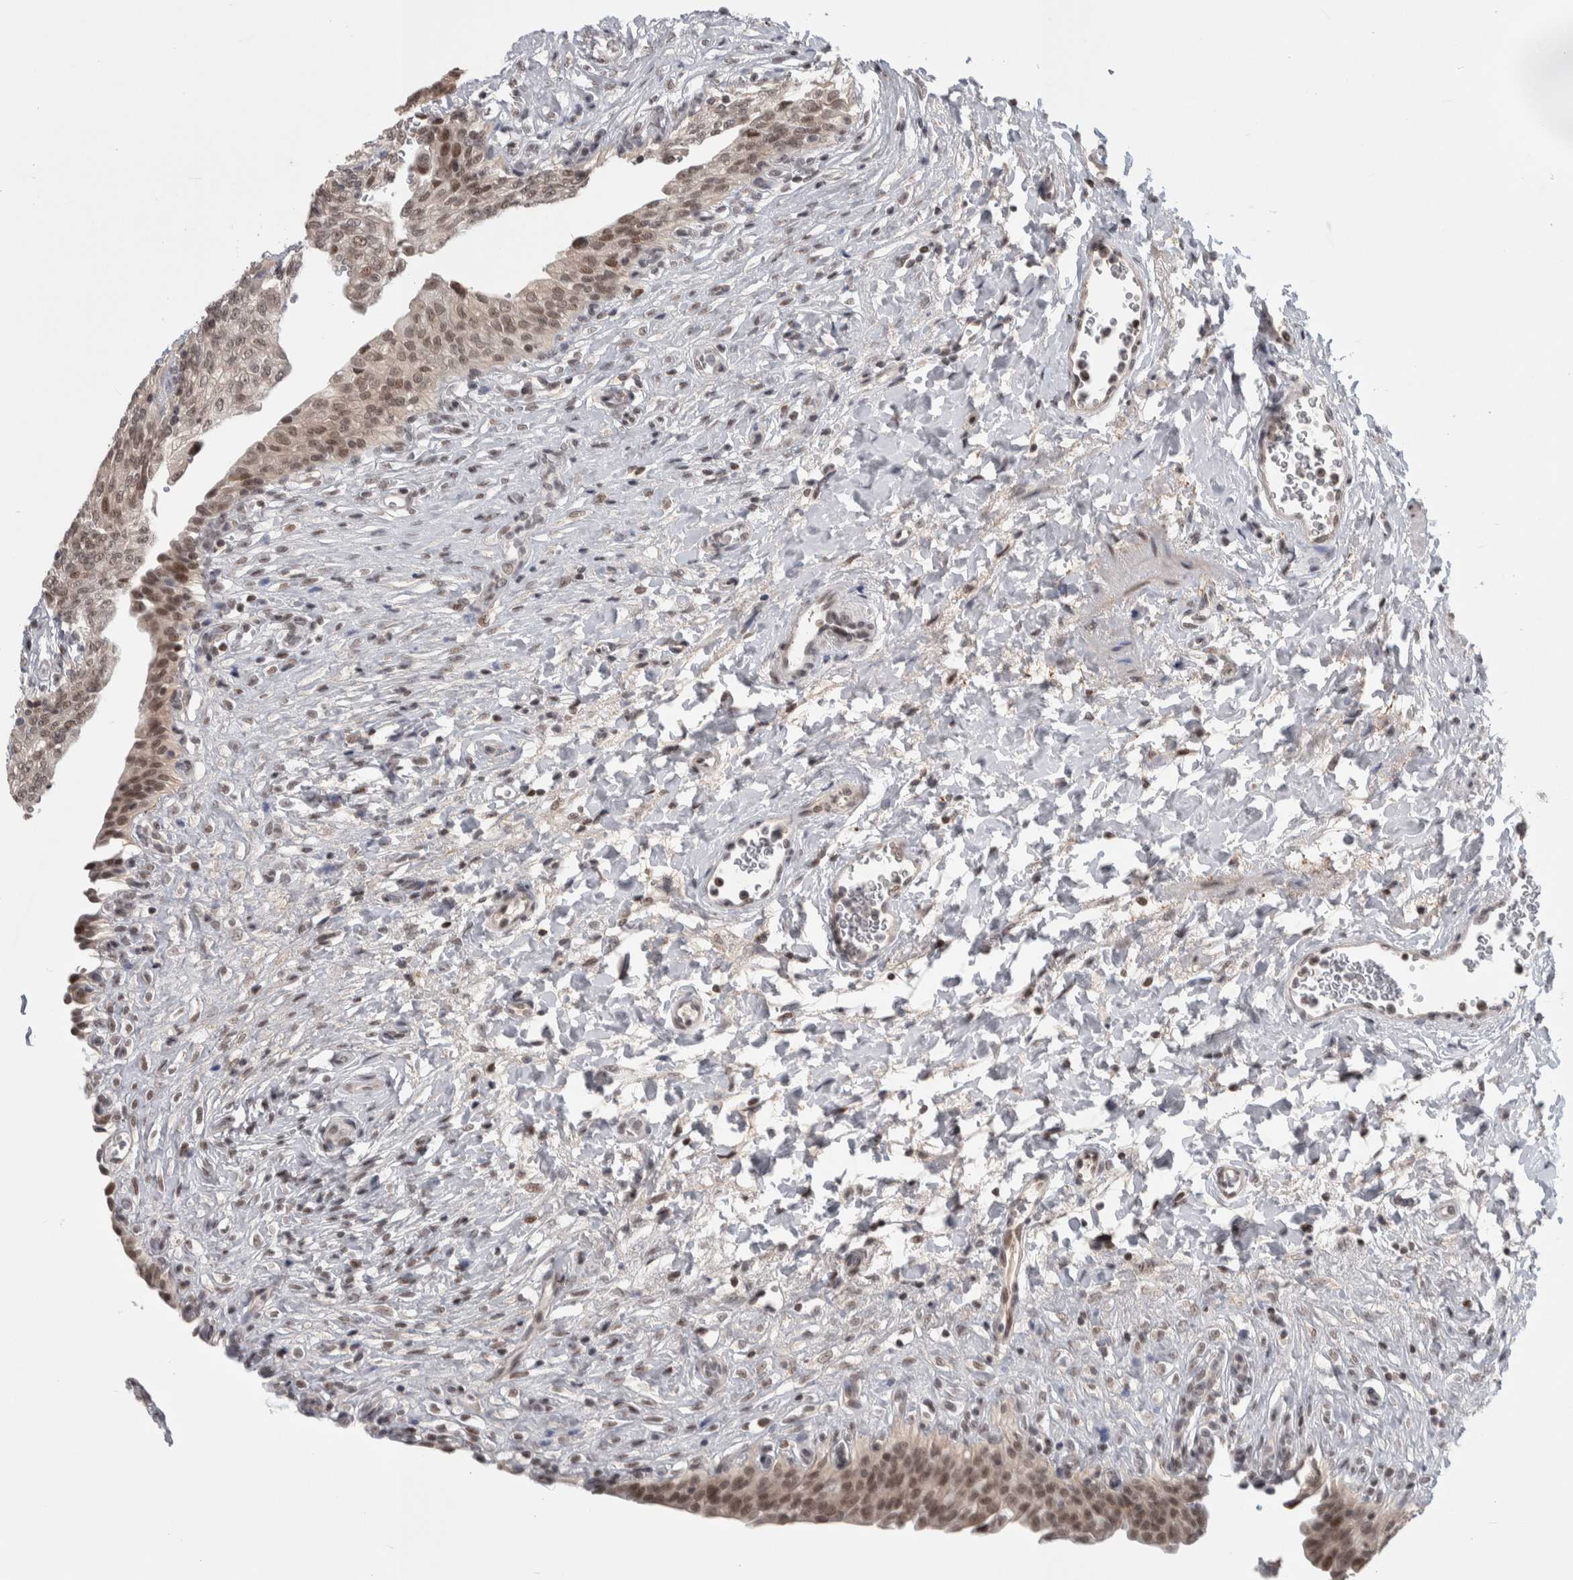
{"staining": {"intensity": "moderate", "quantity": "25%-75%", "location": "nuclear"}, "tissue": "urinary bladder", "cell_type": "Urothelial cells", "image_type": "normal", "snomed": [{"axis": "morphology", "description": "Urothelial carcinoma, High grade"}, {"axis": "topography", "description": "Urinary bladder"}], "caption": "Immunohistochemical staining of benign urinary bladder shows medium levels of moderate nuclear staining in about 25%-75% of urothelial cells. Nuclei are stained in blue.", "gene": "ZSCAN21", "patient": {"sex": "male", "age": 46}}